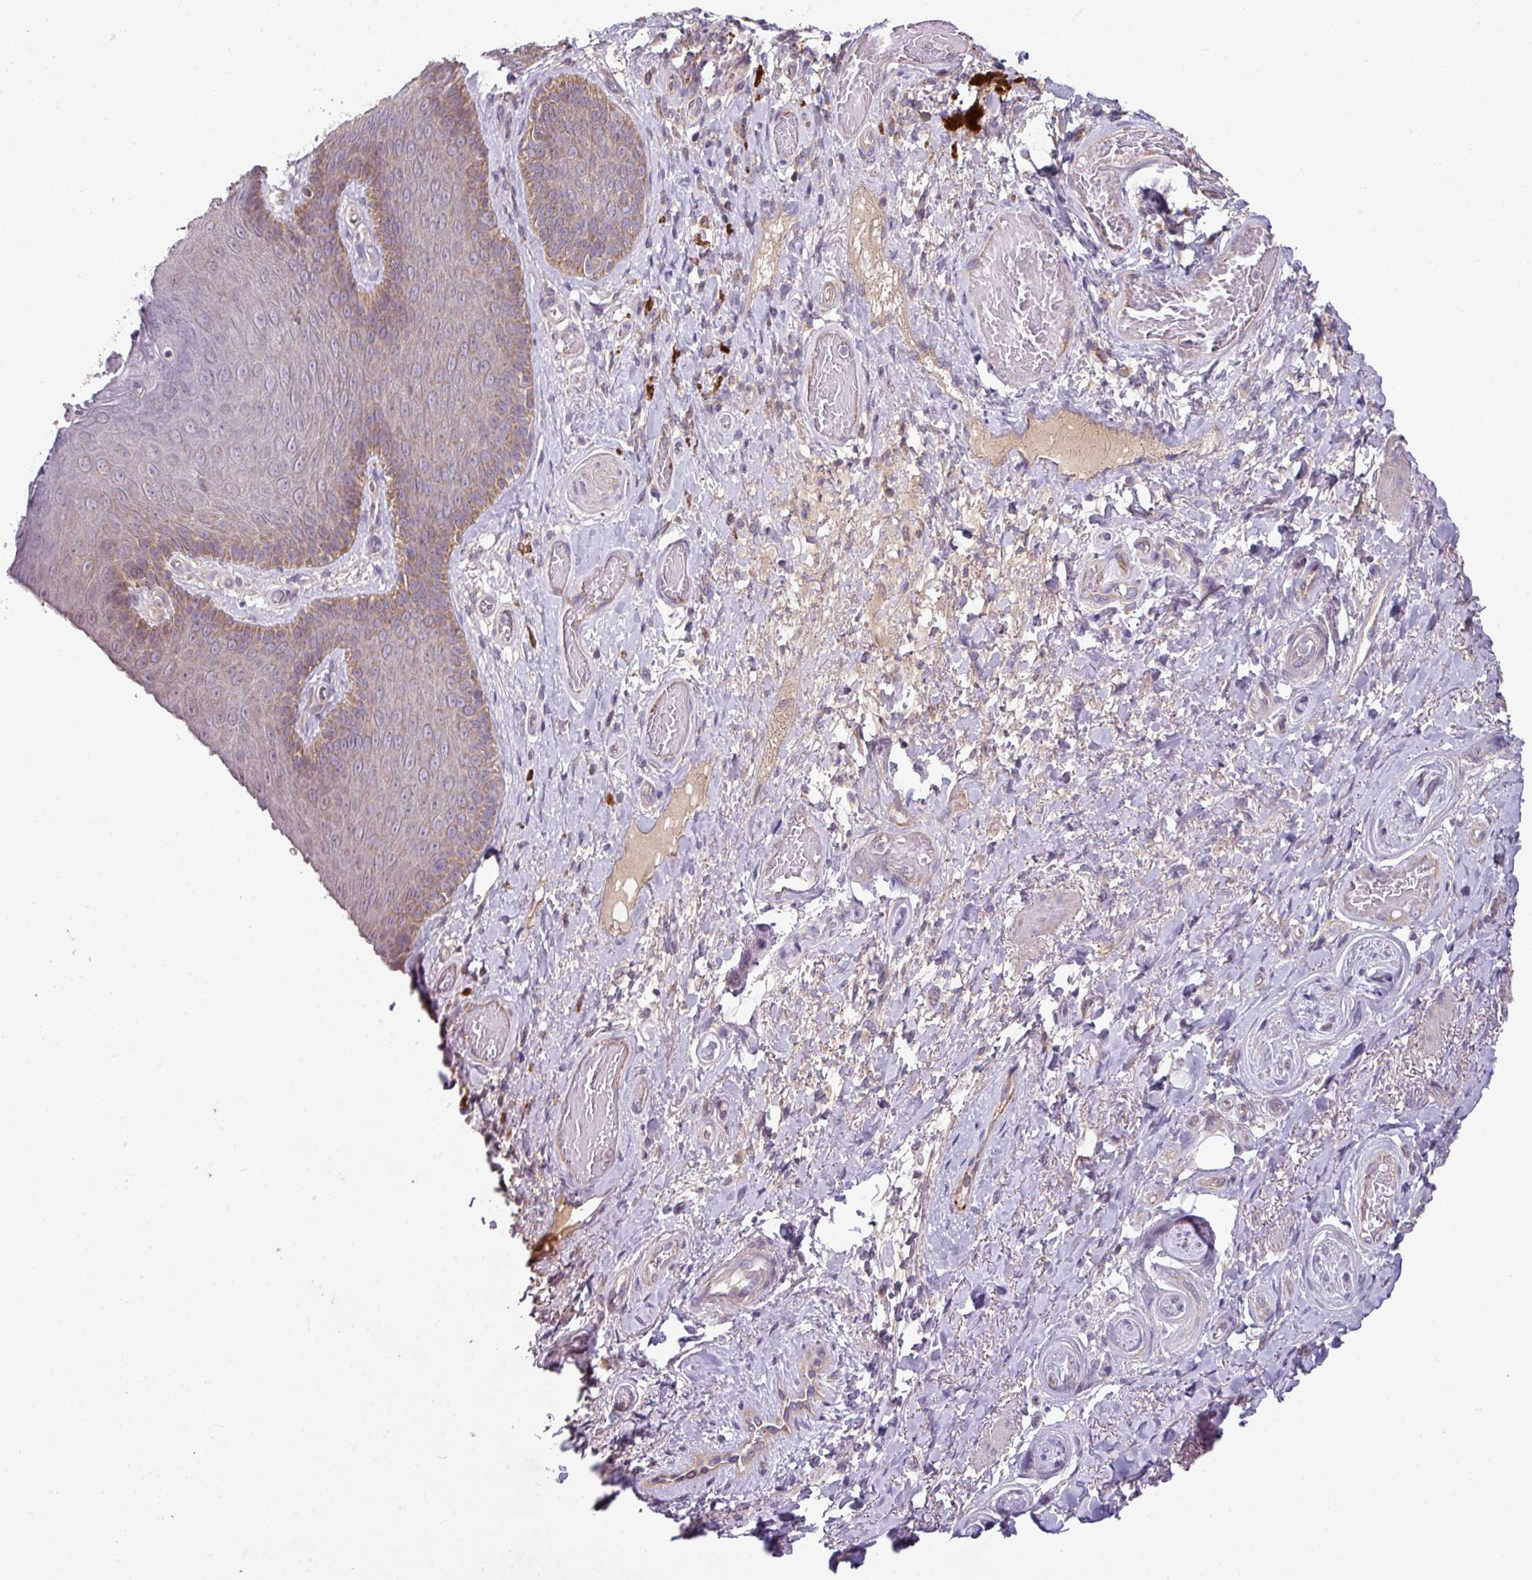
{"staining": {"intensity": "moderate", "quantity": "<25%", "location": "cytoplasmic/membranous"}, "tissue": "skin", "cell_type": "Epidermal cells", "image_type": "normal", "snomed": [{"axis": "morphology", "description": "Normal tissue, NOS"}, {"axis": "topography", "description": "Anal"}, {"axis": "topography", "description": "Peripheral nerve tissue"}], "caption": "The immunohistochemical stain highlights moderate cytoplasmic/membranous staining in epidermal cells of normal skin. (Brightfield microscopy of DAB IHC at high magnification).", "gene": "LRRC9", "patient": {"sex": "male", "age": 53}}